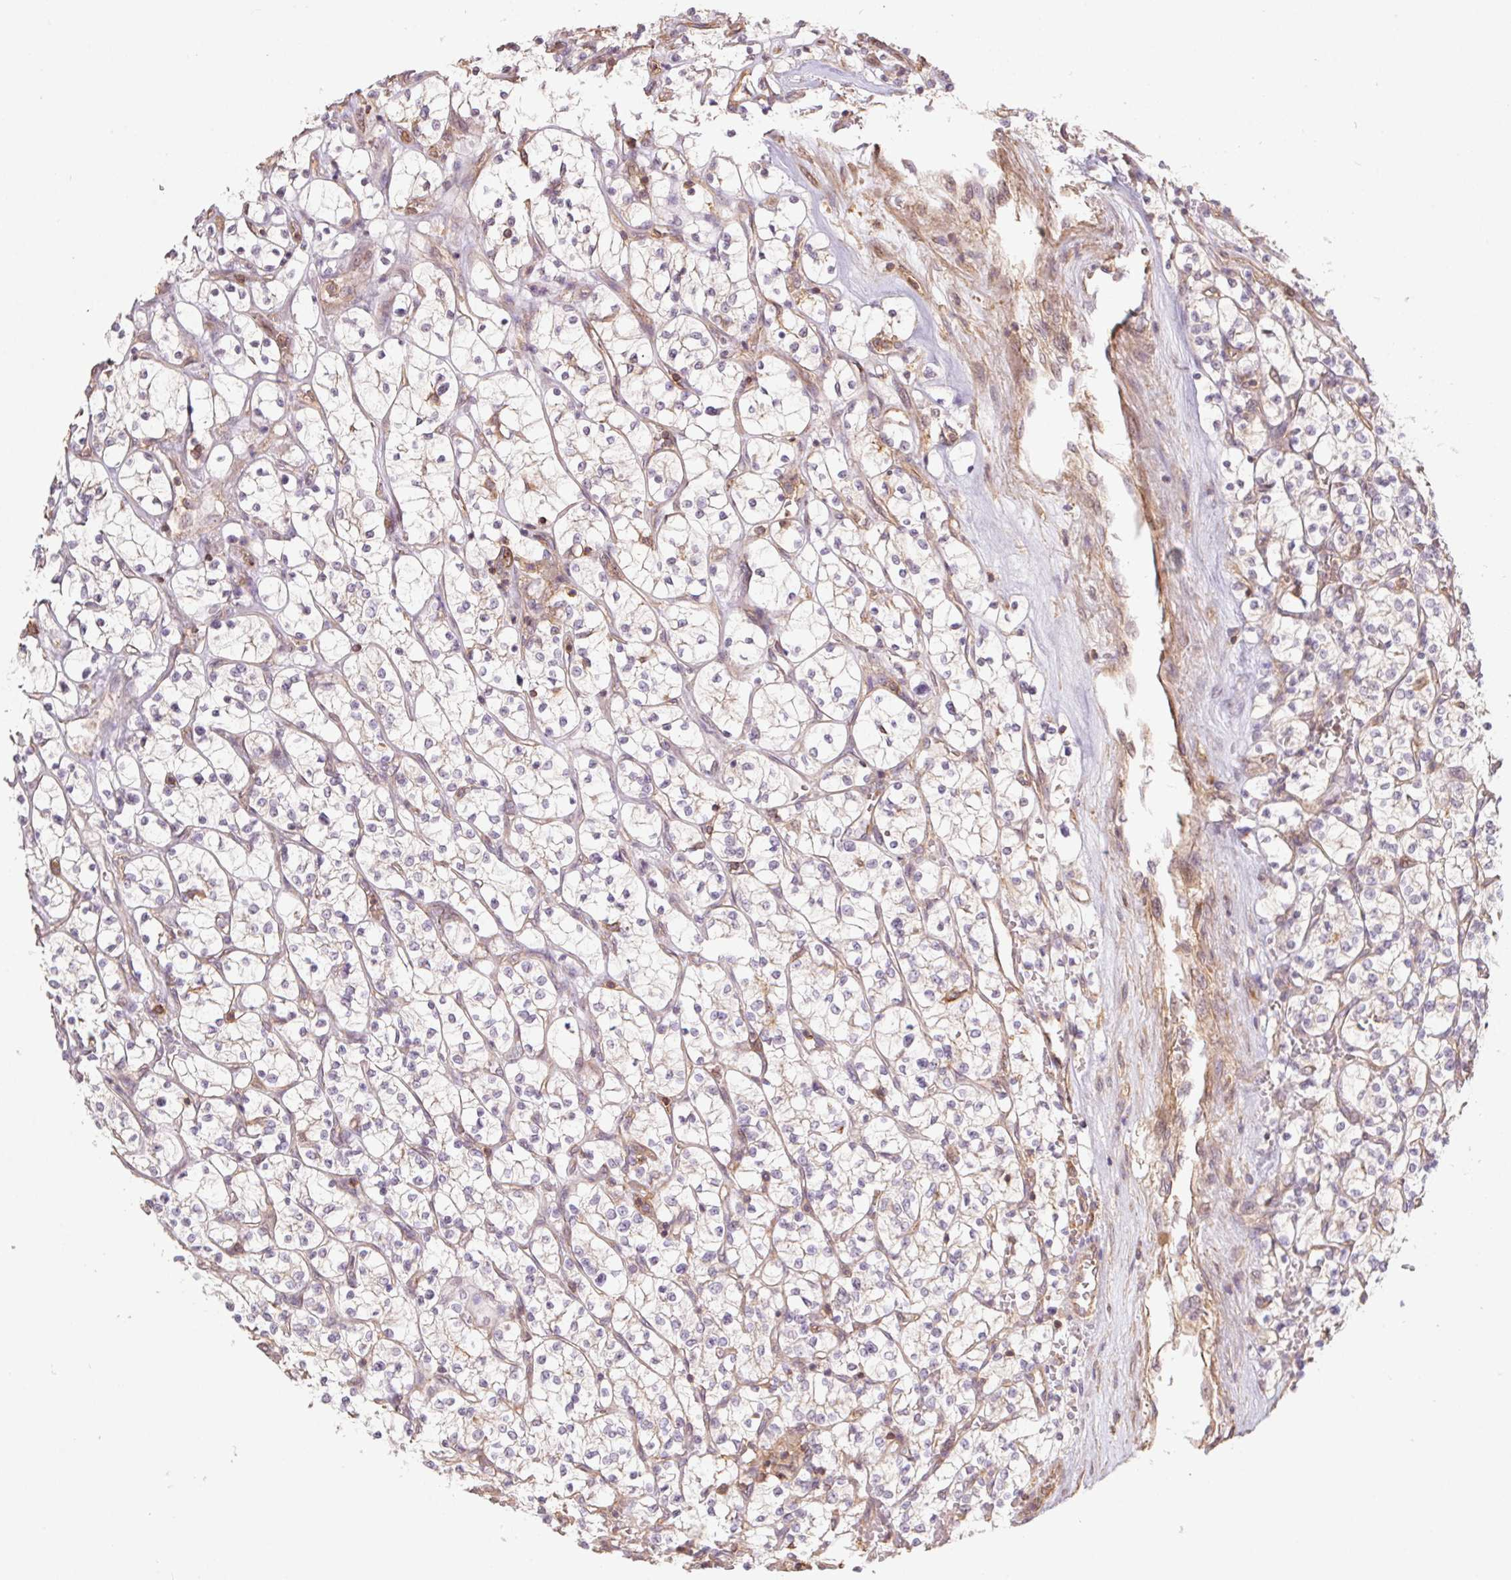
{"staining": {"intensity": "negative", "quantity": "none", "location": "none"}, "tissue": "renal cancer", "cell_type": "Tumor cells", "image_type": "cancer", "snomed": [{"axis": "morphology", "description": "Adenocarcinoma, NOS"}, {"axis": "topography", "description": "Kidney"}], "caption": "A photomicrograph of human renal cancer is negative for staining in tumor cells. The staining was performed using DAB (3,3'-diaminobenzidine) to visualize the protein expression in brown, while the nuclei were stained in blue with hematoxylin (Magnification: 20x).", "gene": "TUBA3D", "patient": {"sex": "female", "age": 64}}